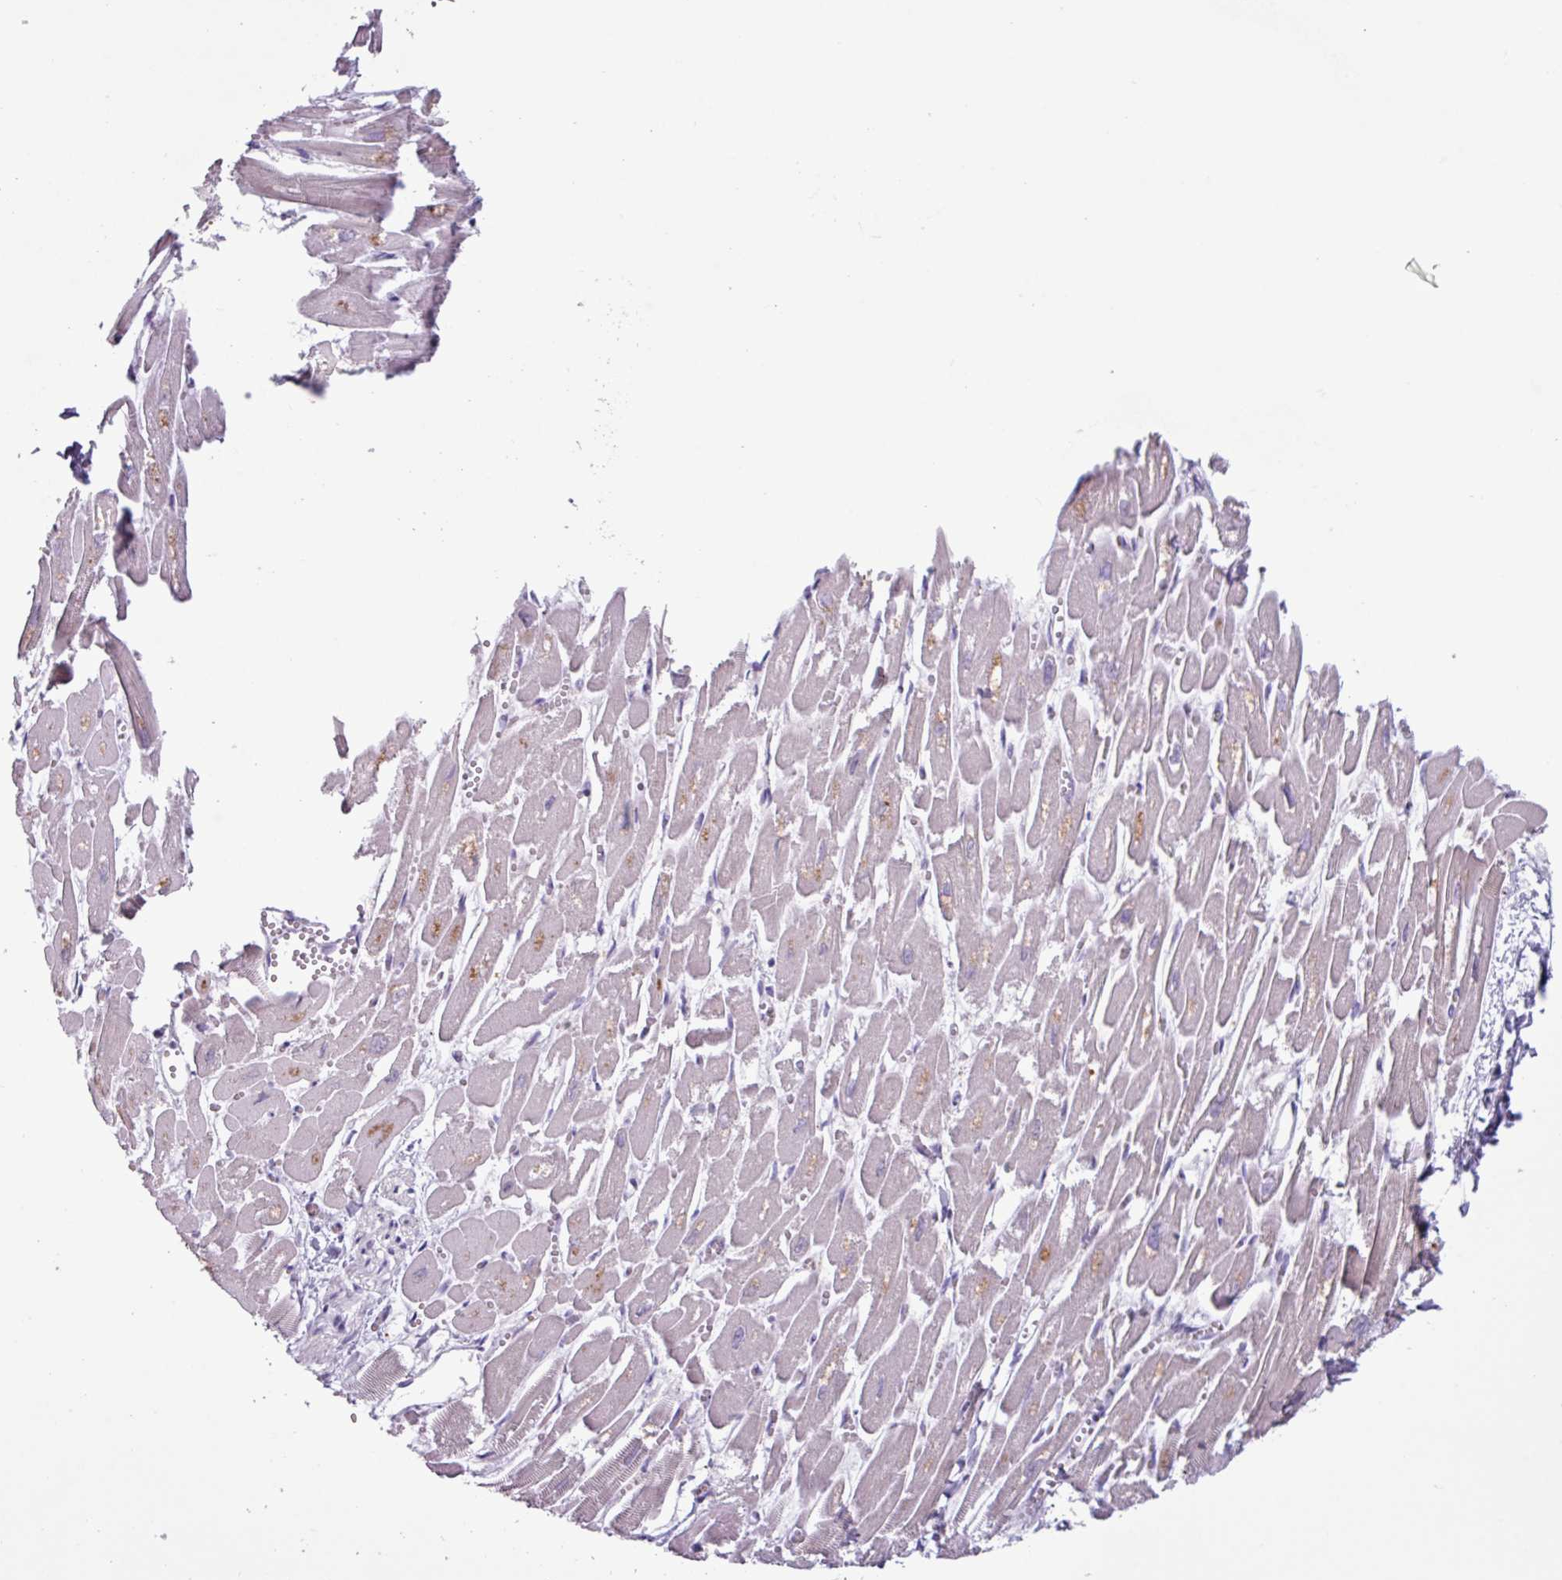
{"staining": {"intensity": "negative", "quantity": "none", "location": "none"}, "tissue": "heart muscle", "cell_type": "Cardiomyocytes", "image_type": "normal", "snomed": [{"axis": "morphology", "description": "Normal tissue, NOS"}, {"axis": "topography", "description": "Heart"}], "caption": "High magnification brightfield microscopy of normal heart muscle stained with DAB (brown) and counterstained with hematoxylin (blue): cardiomyocytes show no significant expression. (Stains: DAB immunohistochemistry with hematoxylin counter stain, Microscopy: brightfield microscopy at high magnification).", "gene": "C4A", "patient": {"sex": "male", "age": 54}}